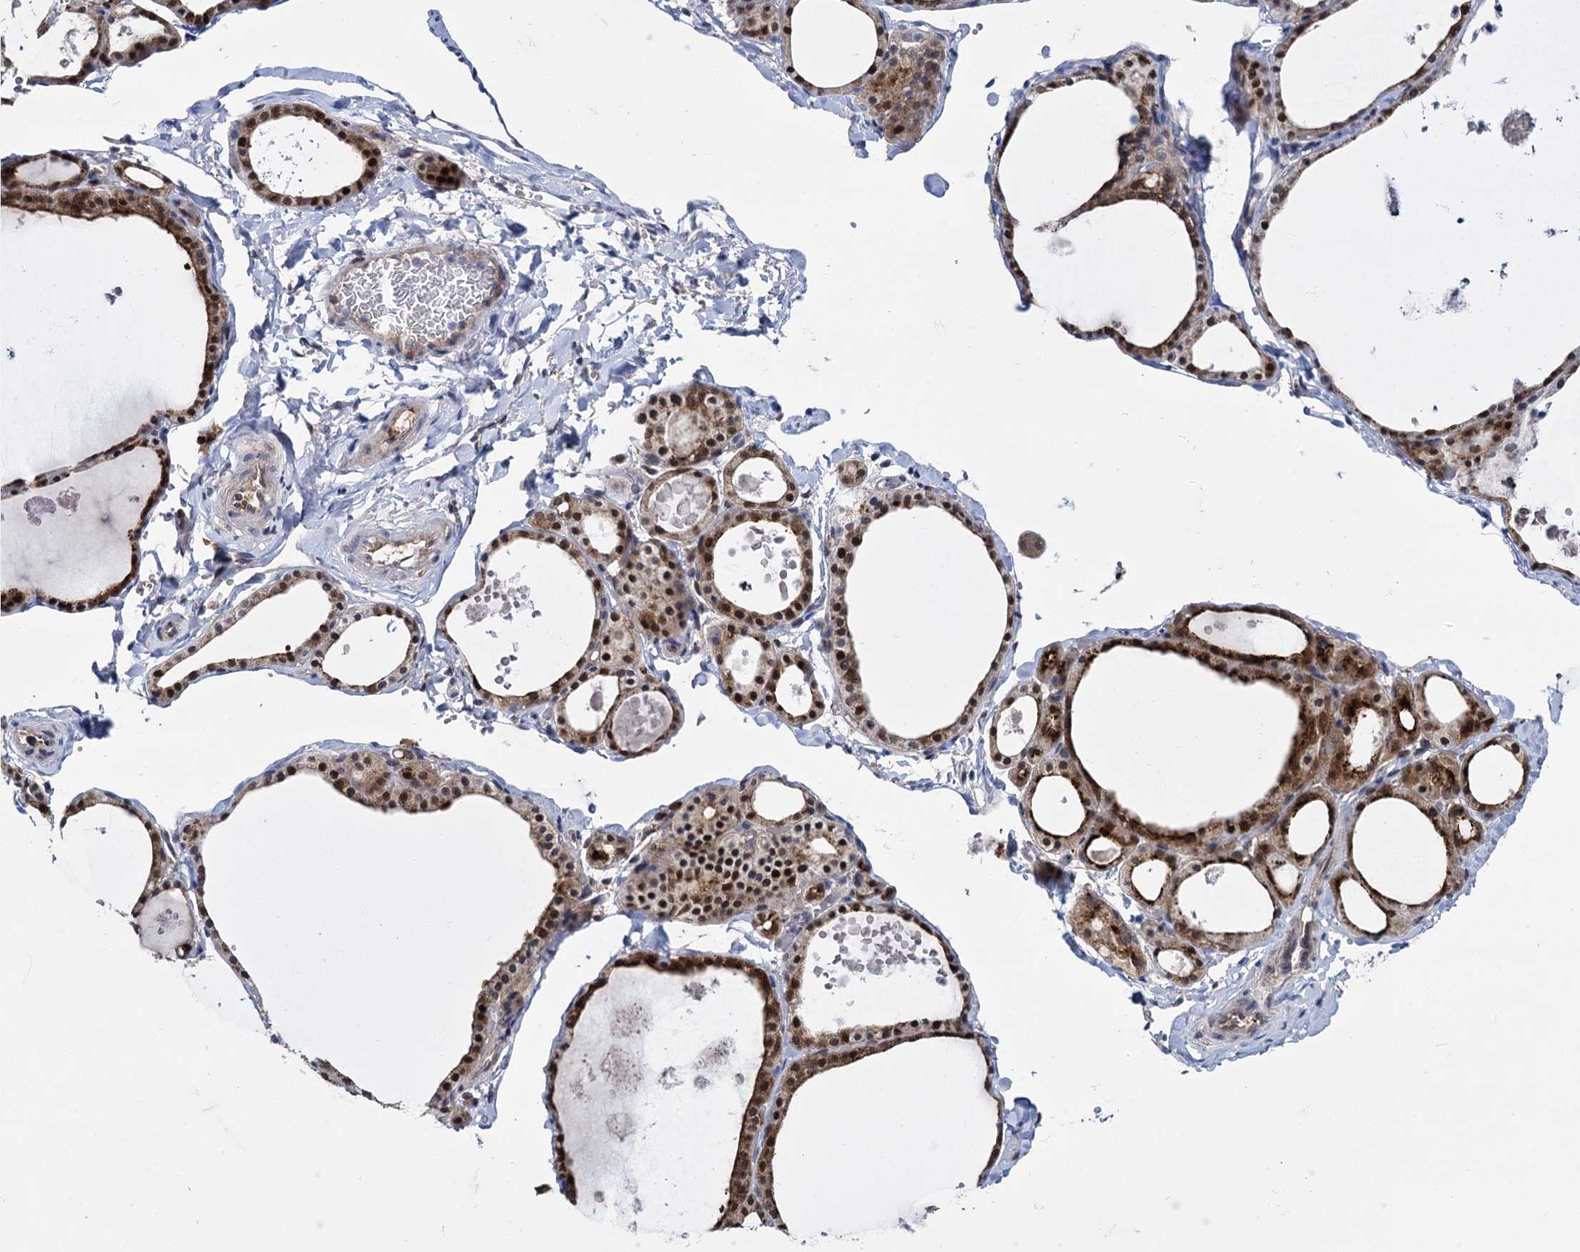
{"staining": {"intensity": "strong", "quantity": ">75%", "location": "cytoplasmic/membranous"}, "tissue": "thyroid gland", "cell_type": "Glandular cells", "image_type": "normal", "snomed": [{"axis": "morphology", "description": "Normal tissue, NOS"}, {"axis": "topography", "description": "Thyroid gland"}], "caption": "Immunohistochemistry of benign human thyroid gland demonstrates high levels of strong cytoplasmic/membranous positivity in approximately >75% of glandular cells.", "gene": "GLO1", "patient": {"sex": "male", "age": 56}}